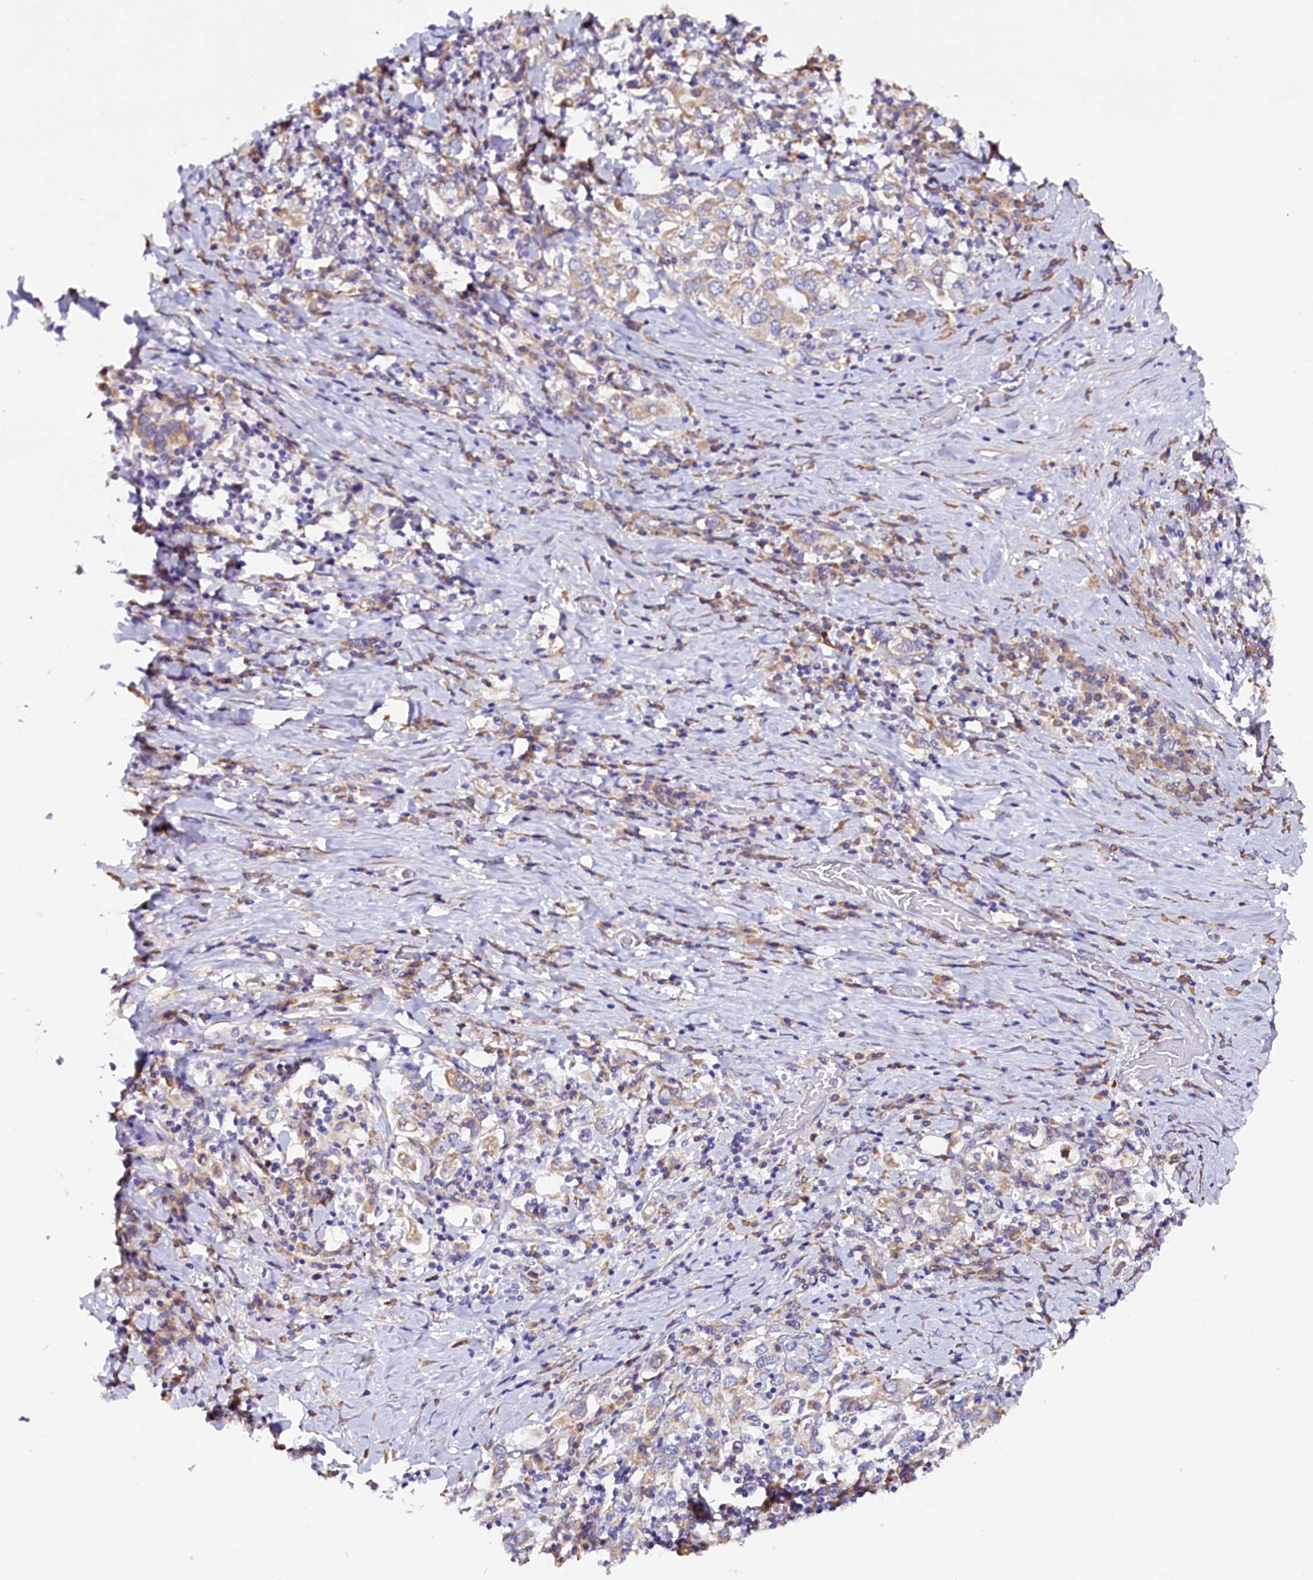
{"staining": {"intensity": "weak", "quantity": "<25%", "location": "cytoplasmic/membranous"}, "tissue": "stomach cancer", "cell_type": "Tumor cells", "image_type": "cancer", "snomed": [{"axis": "morphology", "description": "Adenocarcinoma, NOS"}, {"axis": "topography", "description": "Stomach, upper"}, {"axis": "topography", "description": "Stomach"}], "caption": "DAB (3,3'-diaminobenzidine) immunohistochemical staining of stomach cancer (adenocarcinoma) shows no significant staining in tumor cells.", "gene": "UACA", "patient": {"sex": "male", "age": 62}}